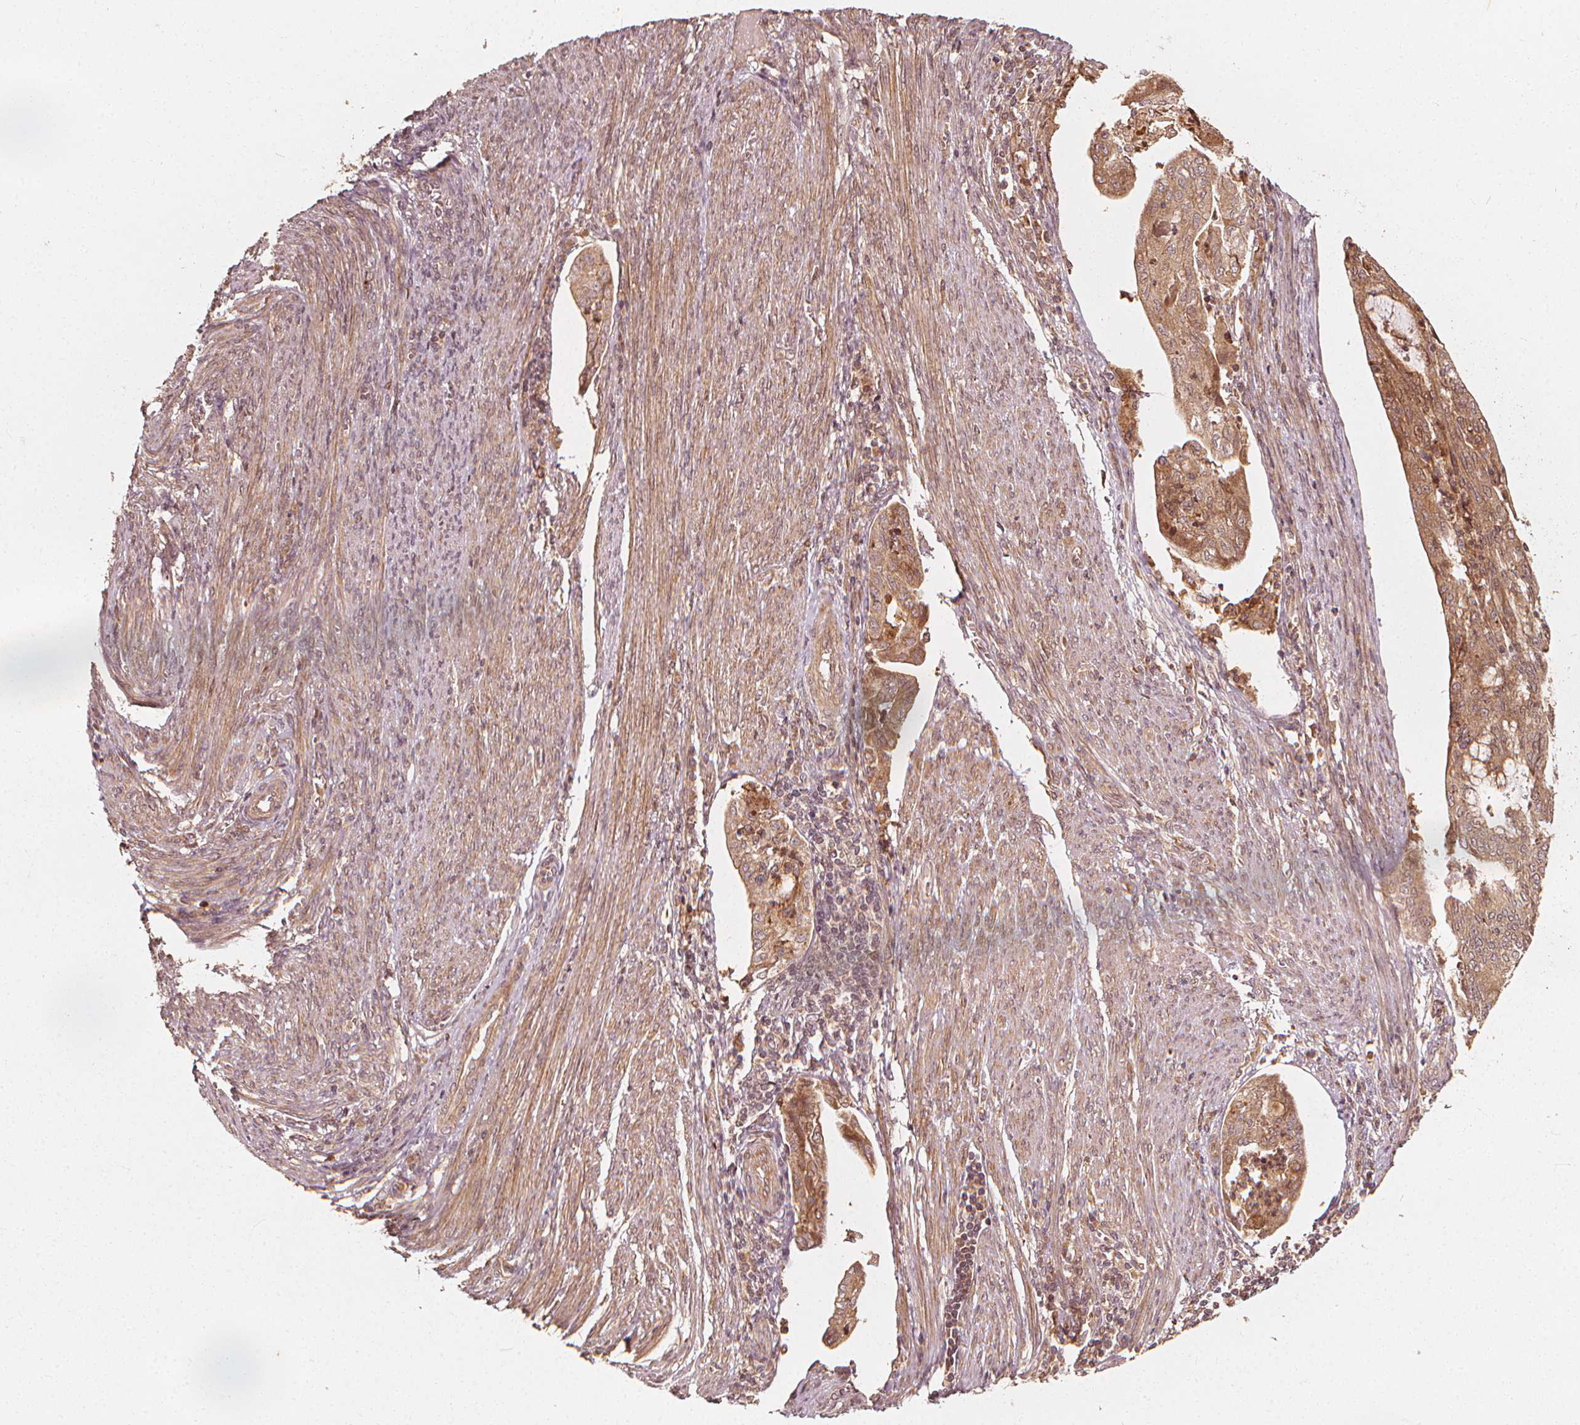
{"staining": {"intensity": "weak", "quantity": ">75%", "location": "cytoplasmic/membranous"}, "tissue": "endometrial cancer", "cell_type": "Tumor cells", "image_type": "cancer", "snomed": [{"axis": "morphology", "description": "Adenocarcinoma, NOS"}, {"axis": "topography", "description": "Endometrium"}], "caption": "A high-resolution photomicrograph shows immunohistochemistry (IHC) staining of endometrial adenocarcinoma, which displays weak cytoplasmic/membranous expression in about >75% of tumor cells.", "gene": "NPC1", "patient": {"sex": "female", "age": 79}}